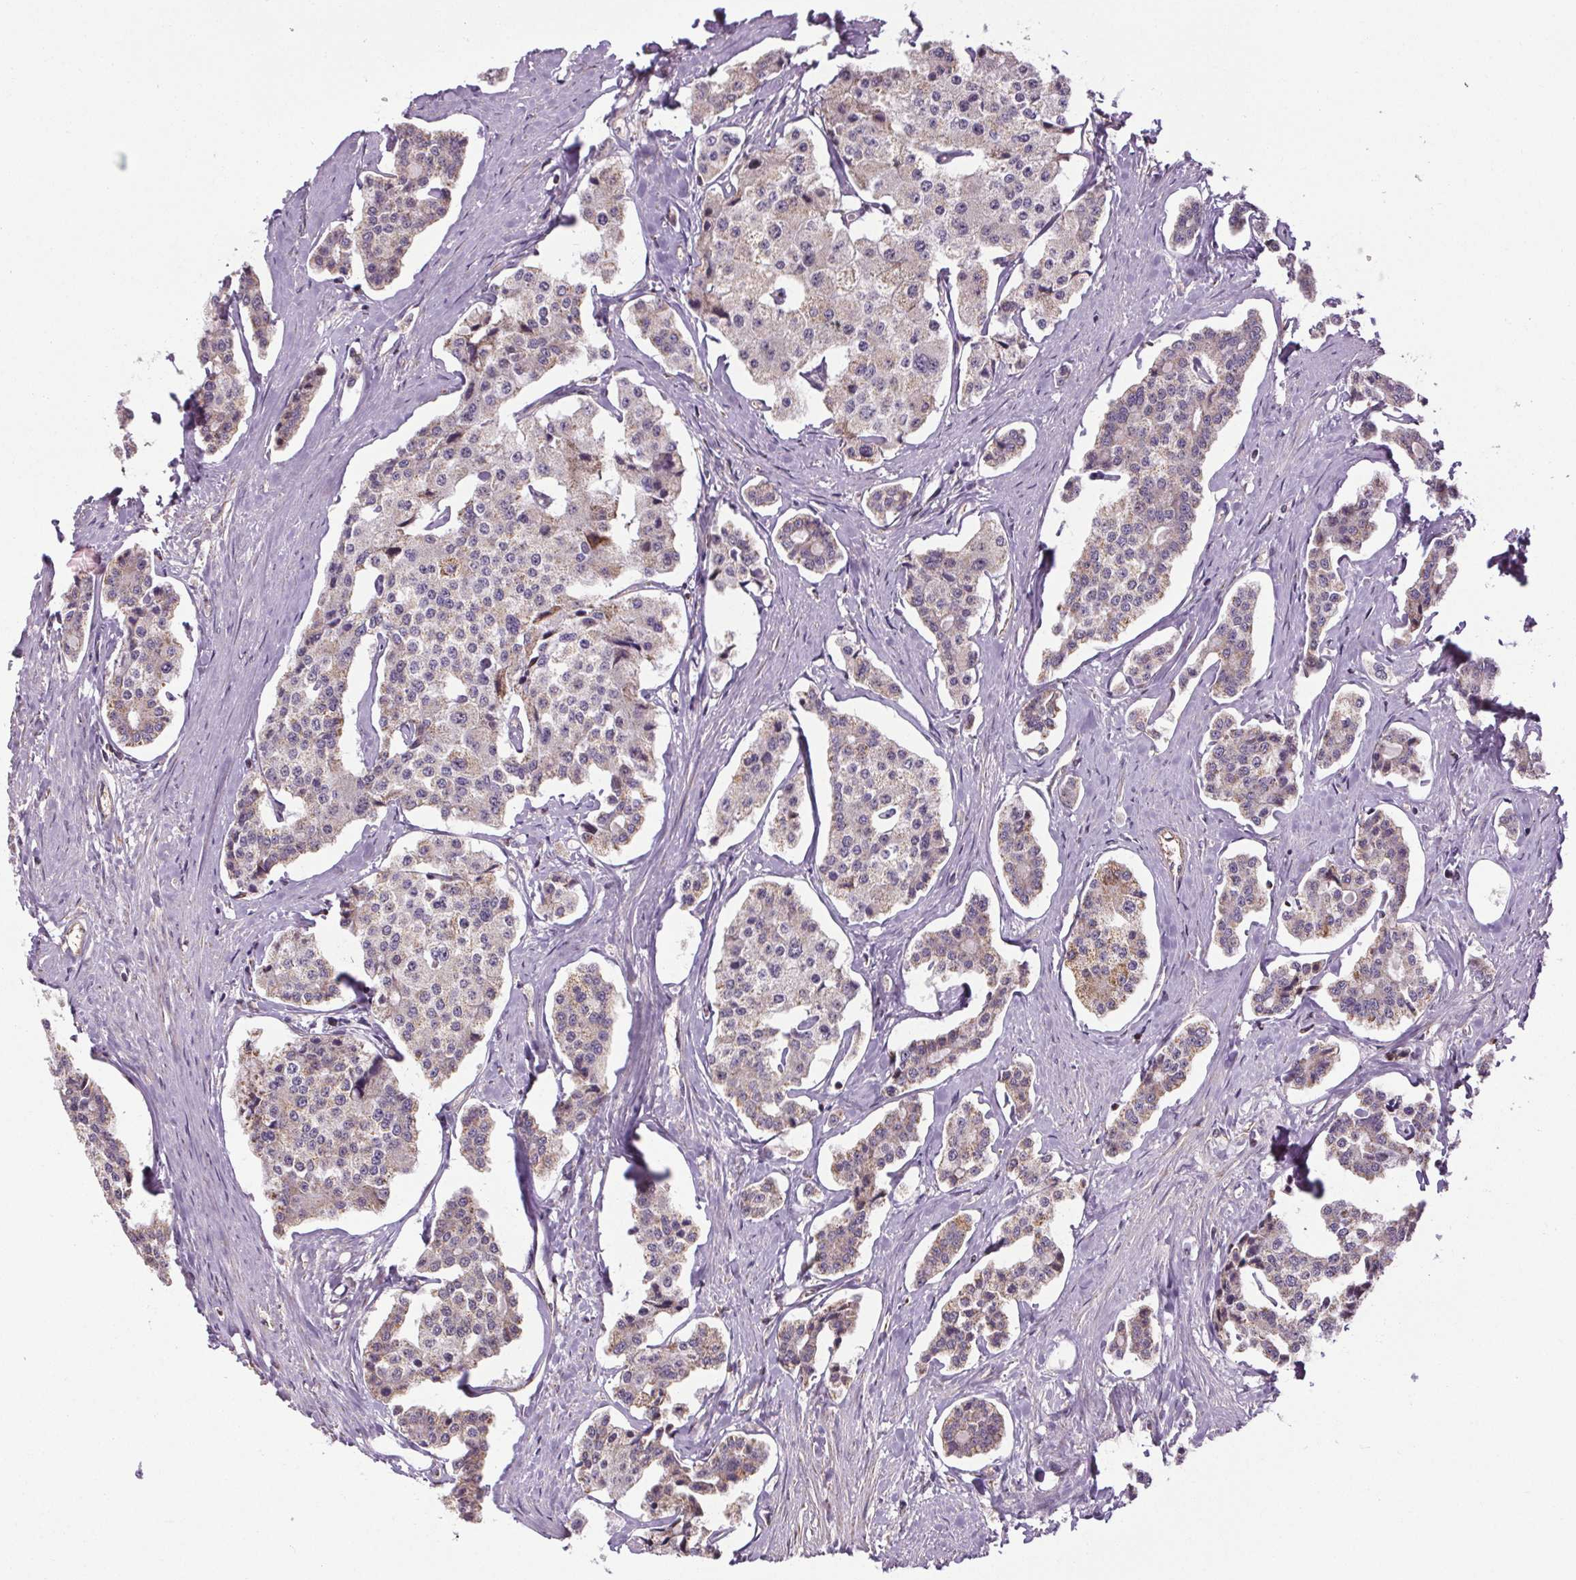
{"staining": {"intensity": "weak", "quantity": "<25%", "location": "cytoplasmic/membranous"}, "tissue": "carcinoid", "cell_type": "Tumor cells", "image_type": "cancer", "snomed": [{"axis": "morphology", "description": "Carcinoid, malignant, NOS"}, {"axis": "topography", "description": "Small intestine"}], "caption": "DAB immunohistochemical staining of human malignant carcinoid exhibits no significant positivity in tumor cells. (DAB immunohistochemistry (IHC) visualized using brightfield microscopy, high magnification).", "gene": "ZNF548", "patient": {"sex": "female", "age": 65}}